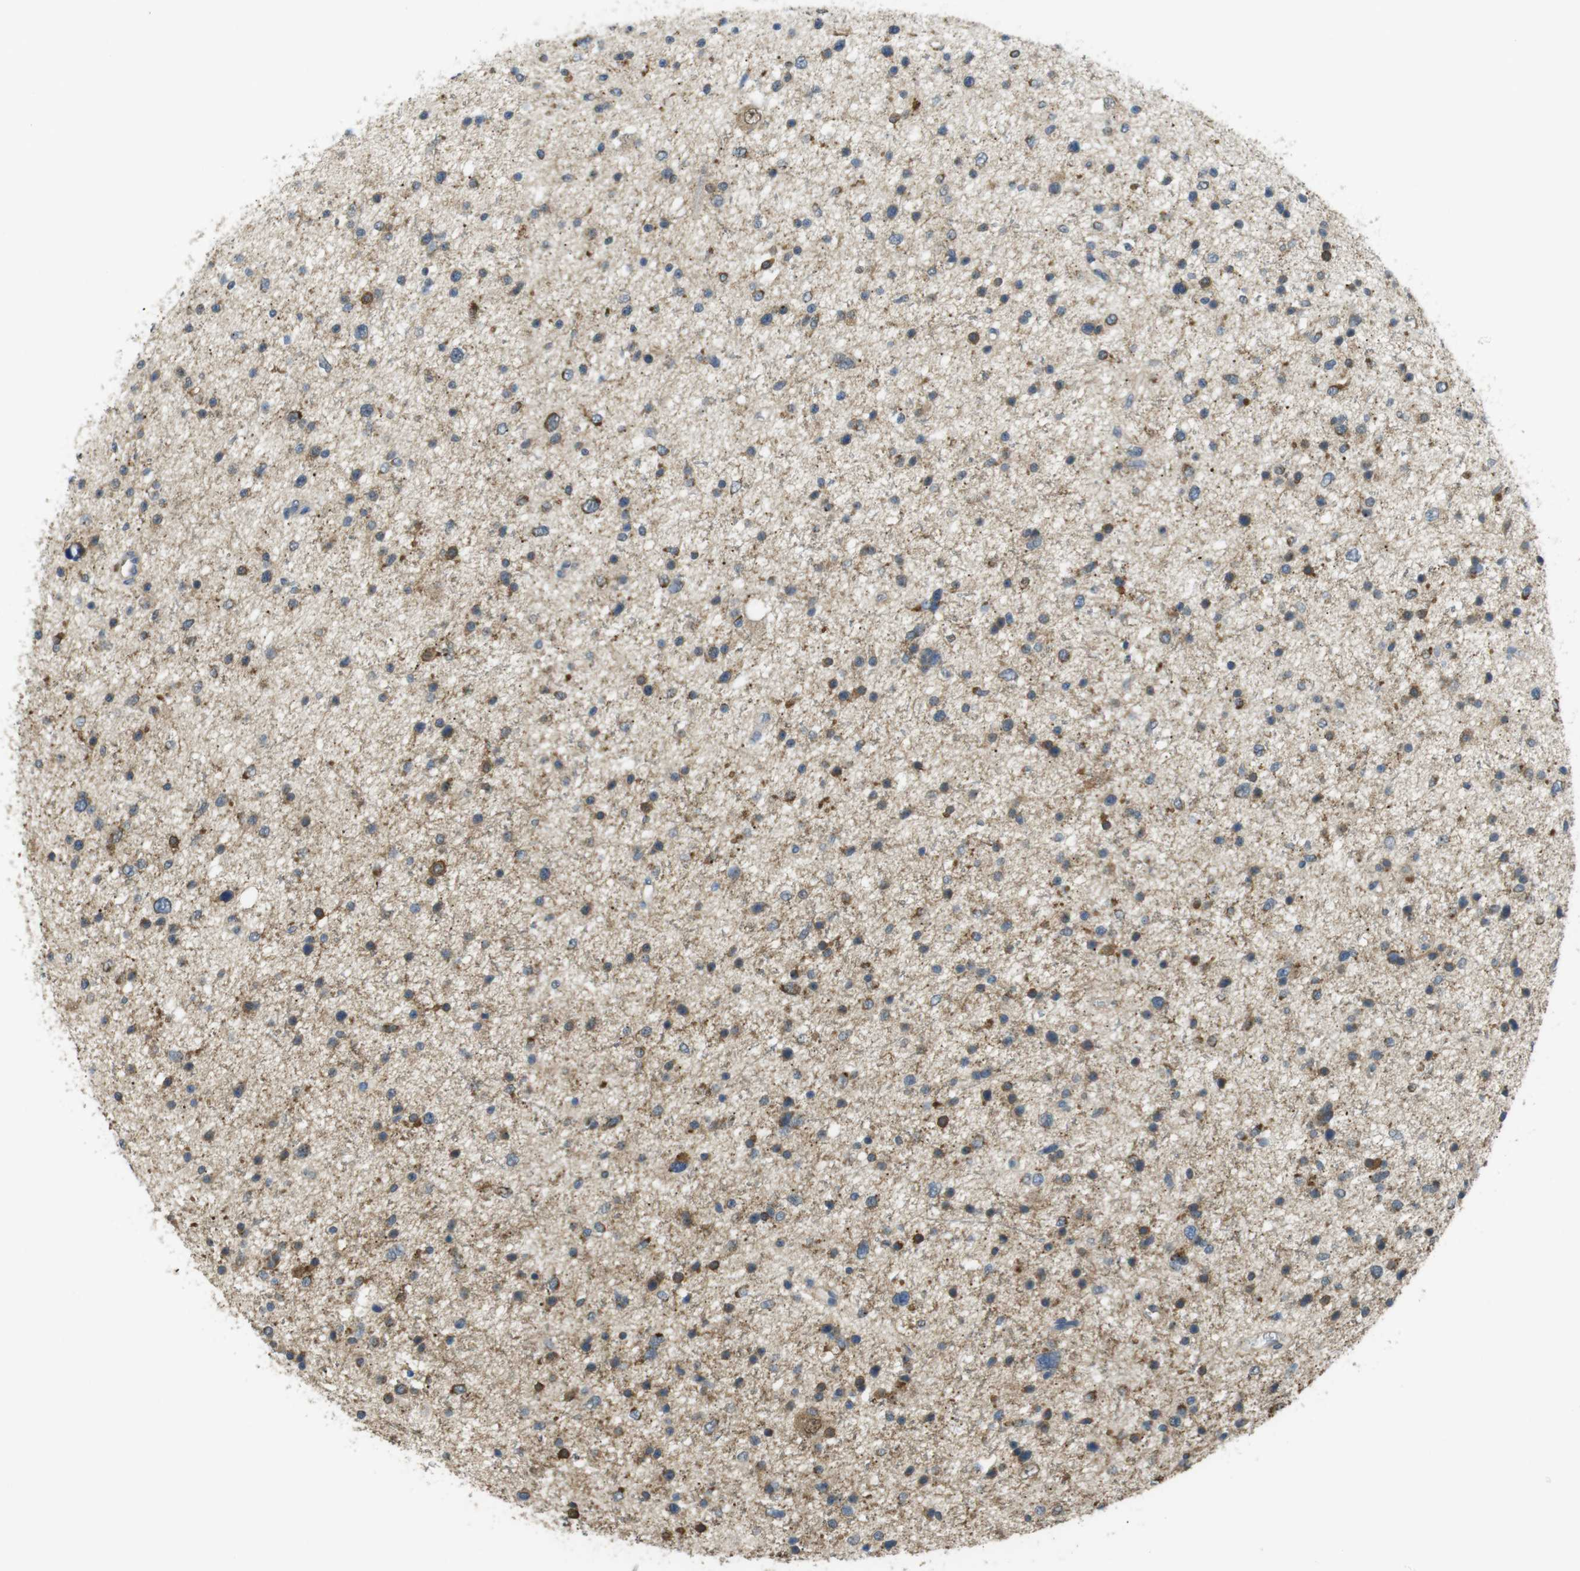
{"staining": {"intensity": "moderate", "quantity": ">75%", "location": "cytoplasmic/membranous"}, "tissue": "glioma", "cell_type": "Tumor cells", "image_type": "cancer", "snomed": [{"axis": "morphology", "description": "Glioma, malignant, Low grade"}, {"axis": "topography", "description": "Brain"}], "caption": "High-power microscopy captured an immunohistochemistry micrograph of malignant low-grade glioma, revealing moderate cytoplasmic/membranous expression in about >75% of tumor cells.", "gene": "BRI3BP", "patient": {"sex": "female", "age": 37}}